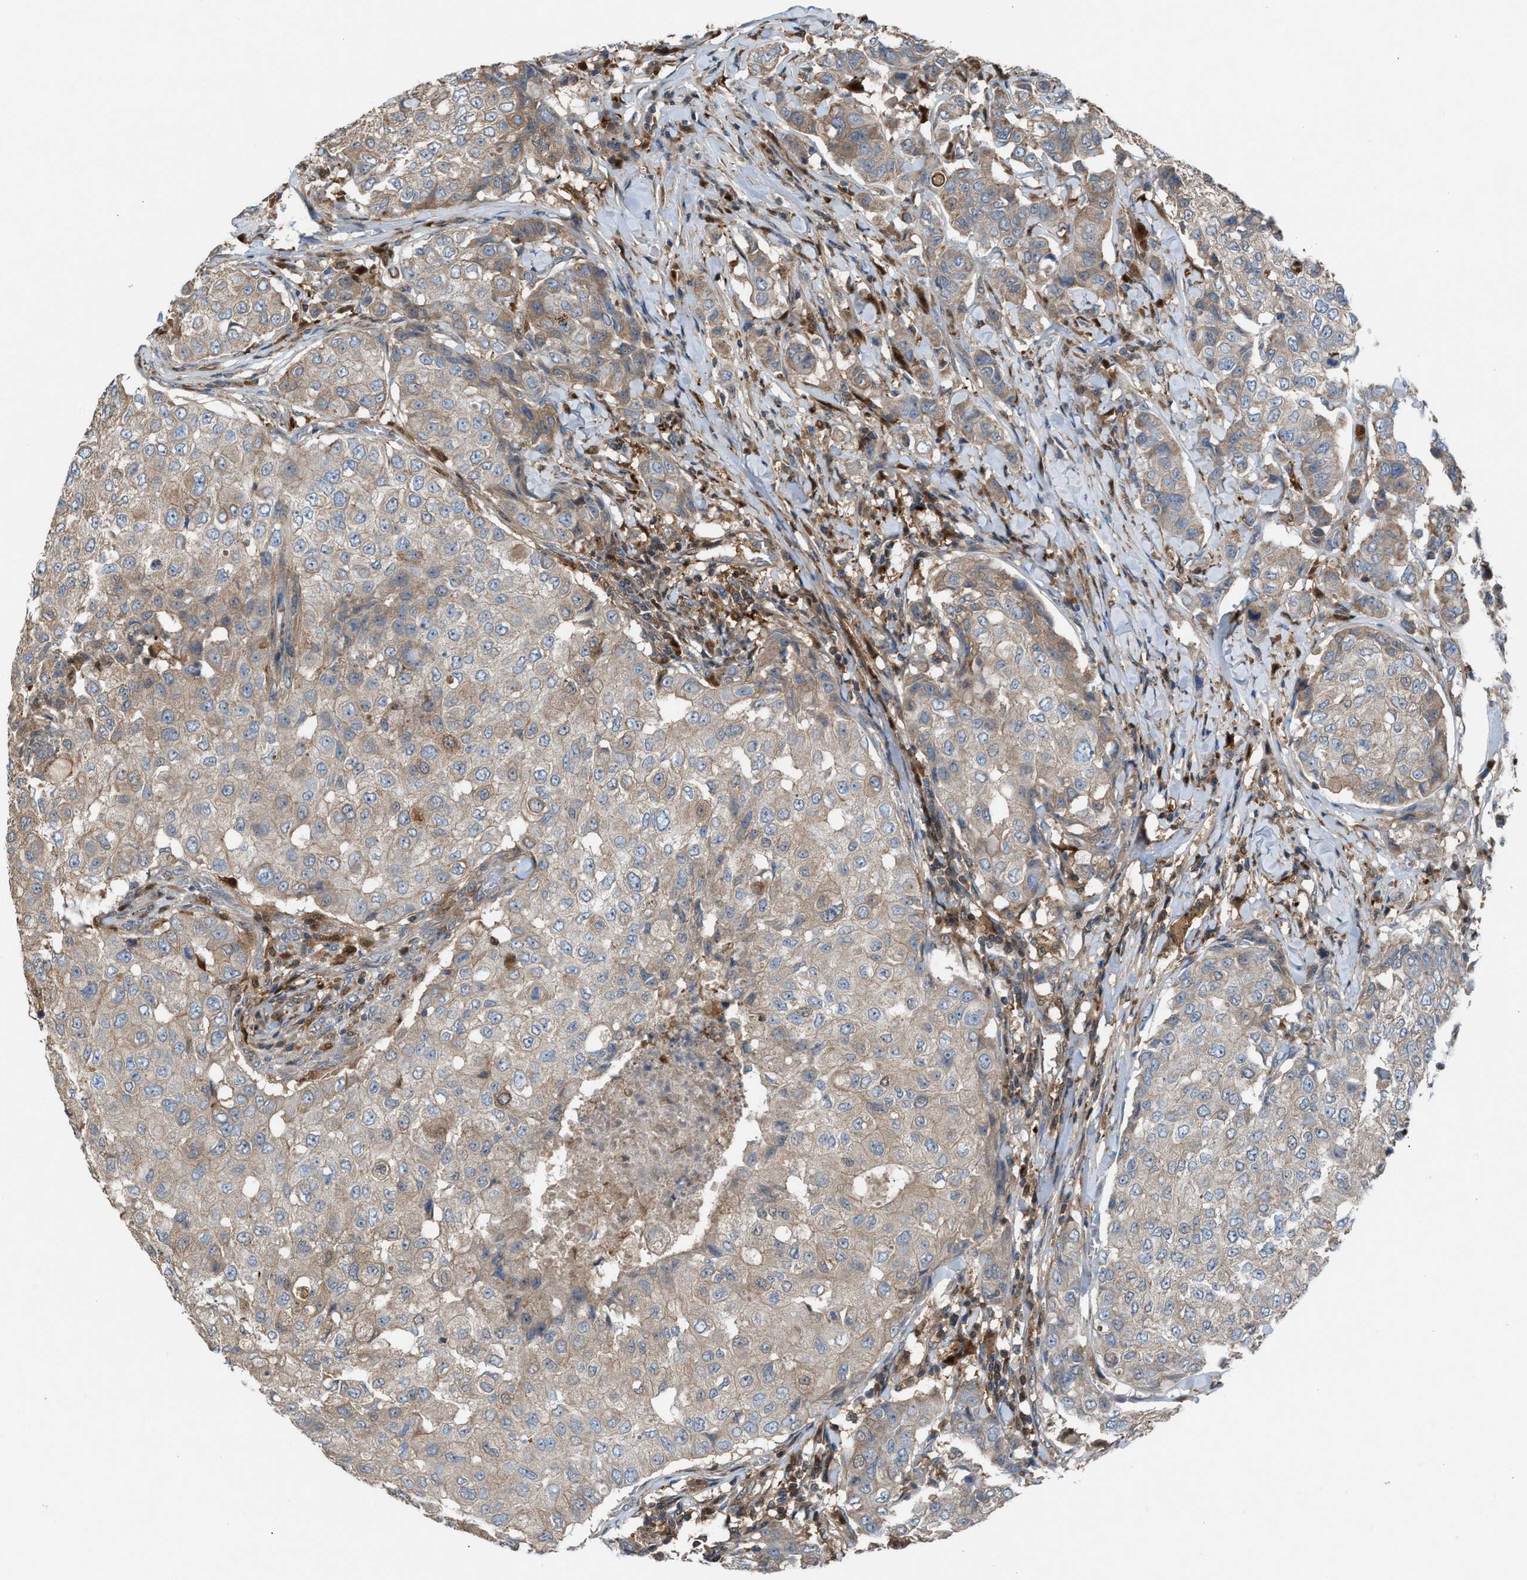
{"staining": {"intensity": "weak", "quantity": "<25%", "location": "cytoplasmic/membranous"}, "tissue": "breast cancer", "cell_type": "Tumor cells", "image_type": "cancer", "snomed": [{"axis": "morphology", "description": "Duct carcinoma"}, {"axis": "topography", "description": "Breast"}], "caption": "A high-resolution photomicrograph shows immunohistochemistry (IHC) staining of infiltrating ductal carcinoma (breast), which shows no significant staining in tumor cells.", "gene": "TPK1", "patient": {"sex": "female", "age": 27}}